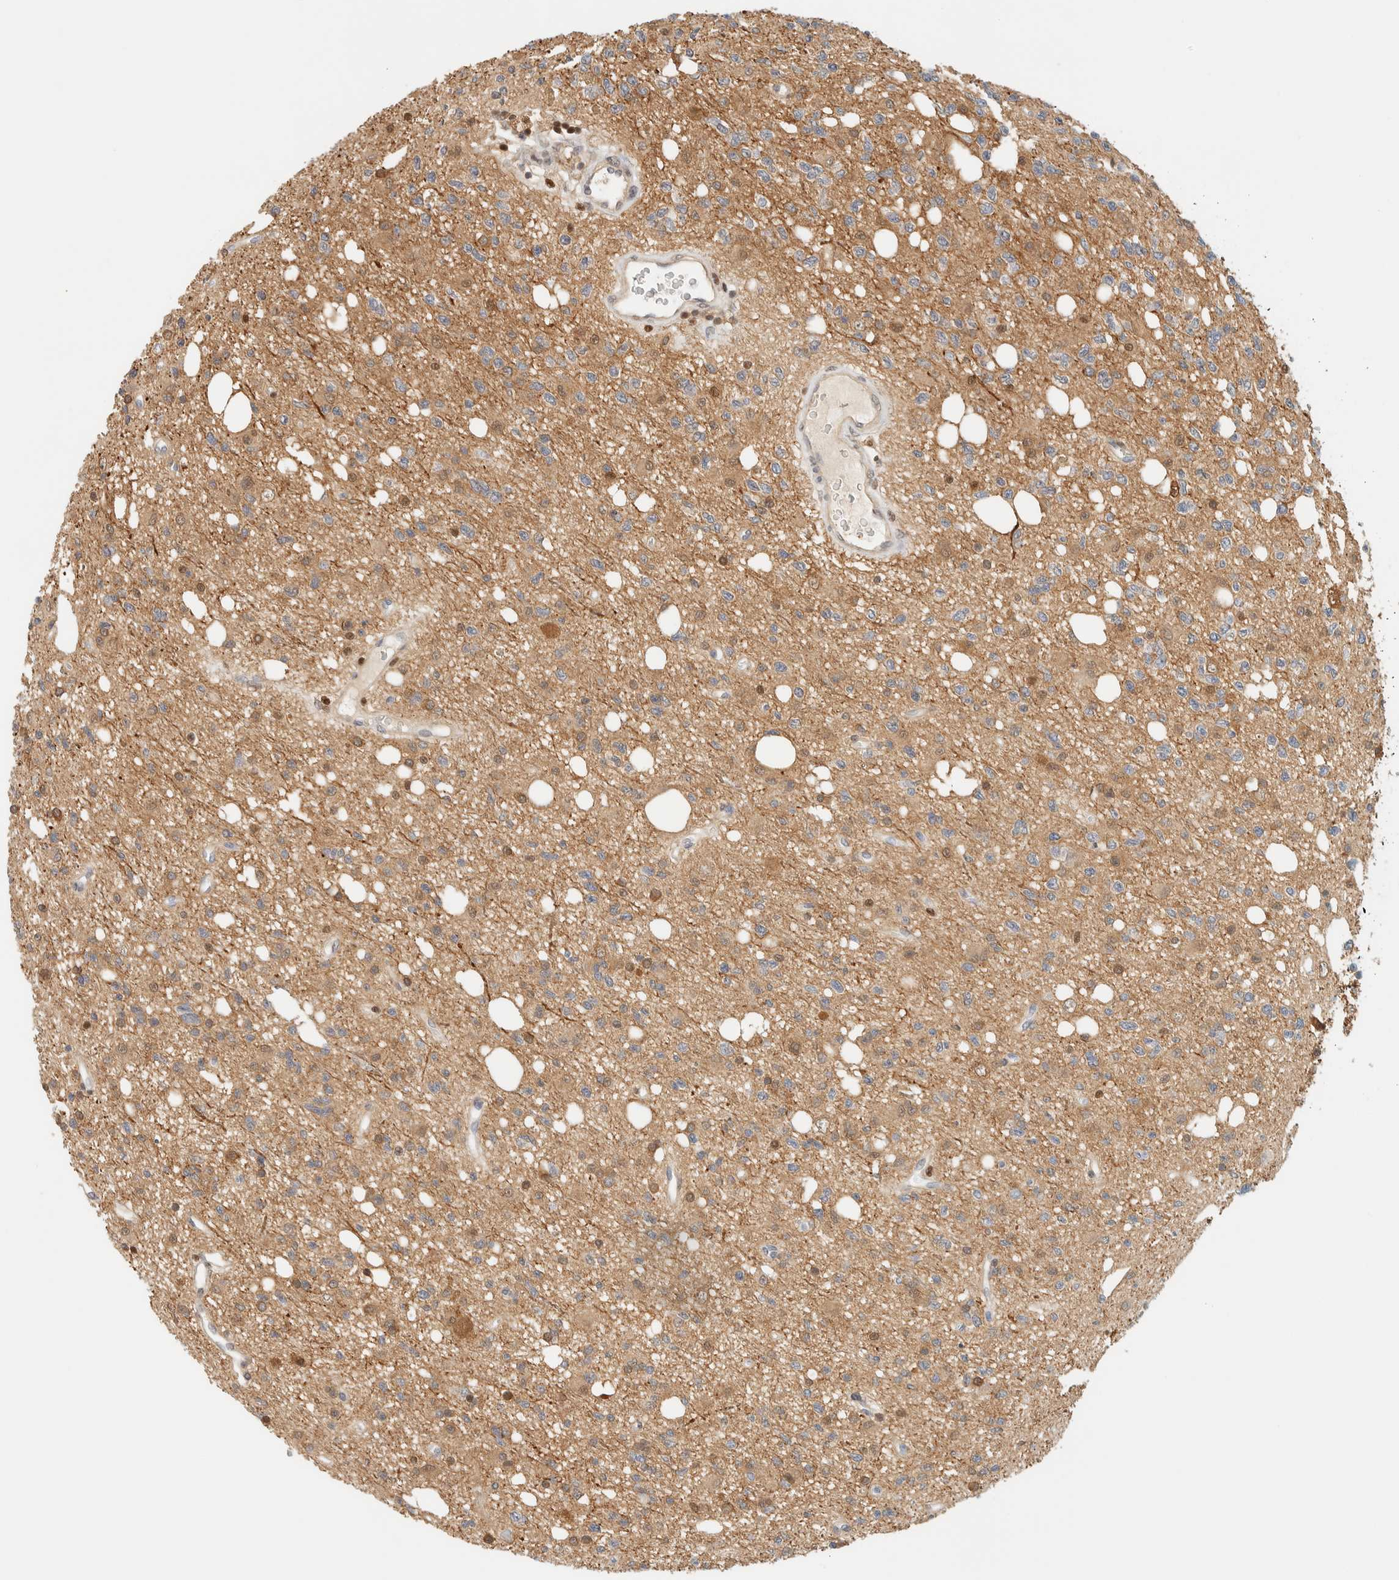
{"staining": {"intensity": "weak", "quantity": "25%-75%", "location": "cytoplasmic/membranous"}, "tissue": "glioma", "cell_type": "Tumor cells", "image_type": "cancer", "snomed": [{"axis": "morphology", "description": "Glioma, malignant, High grade"}, {"axis": "topography", "description": "Brain"}], "caption": "Malignant high-grade glioma stained for a protein (brown) exhibits weak cytoplasmic/membranous positive staining in approximately 25%-75% of tumor cells.", "gene": "ZBTB37", "patient": {"sex": "female", "age": 62}}